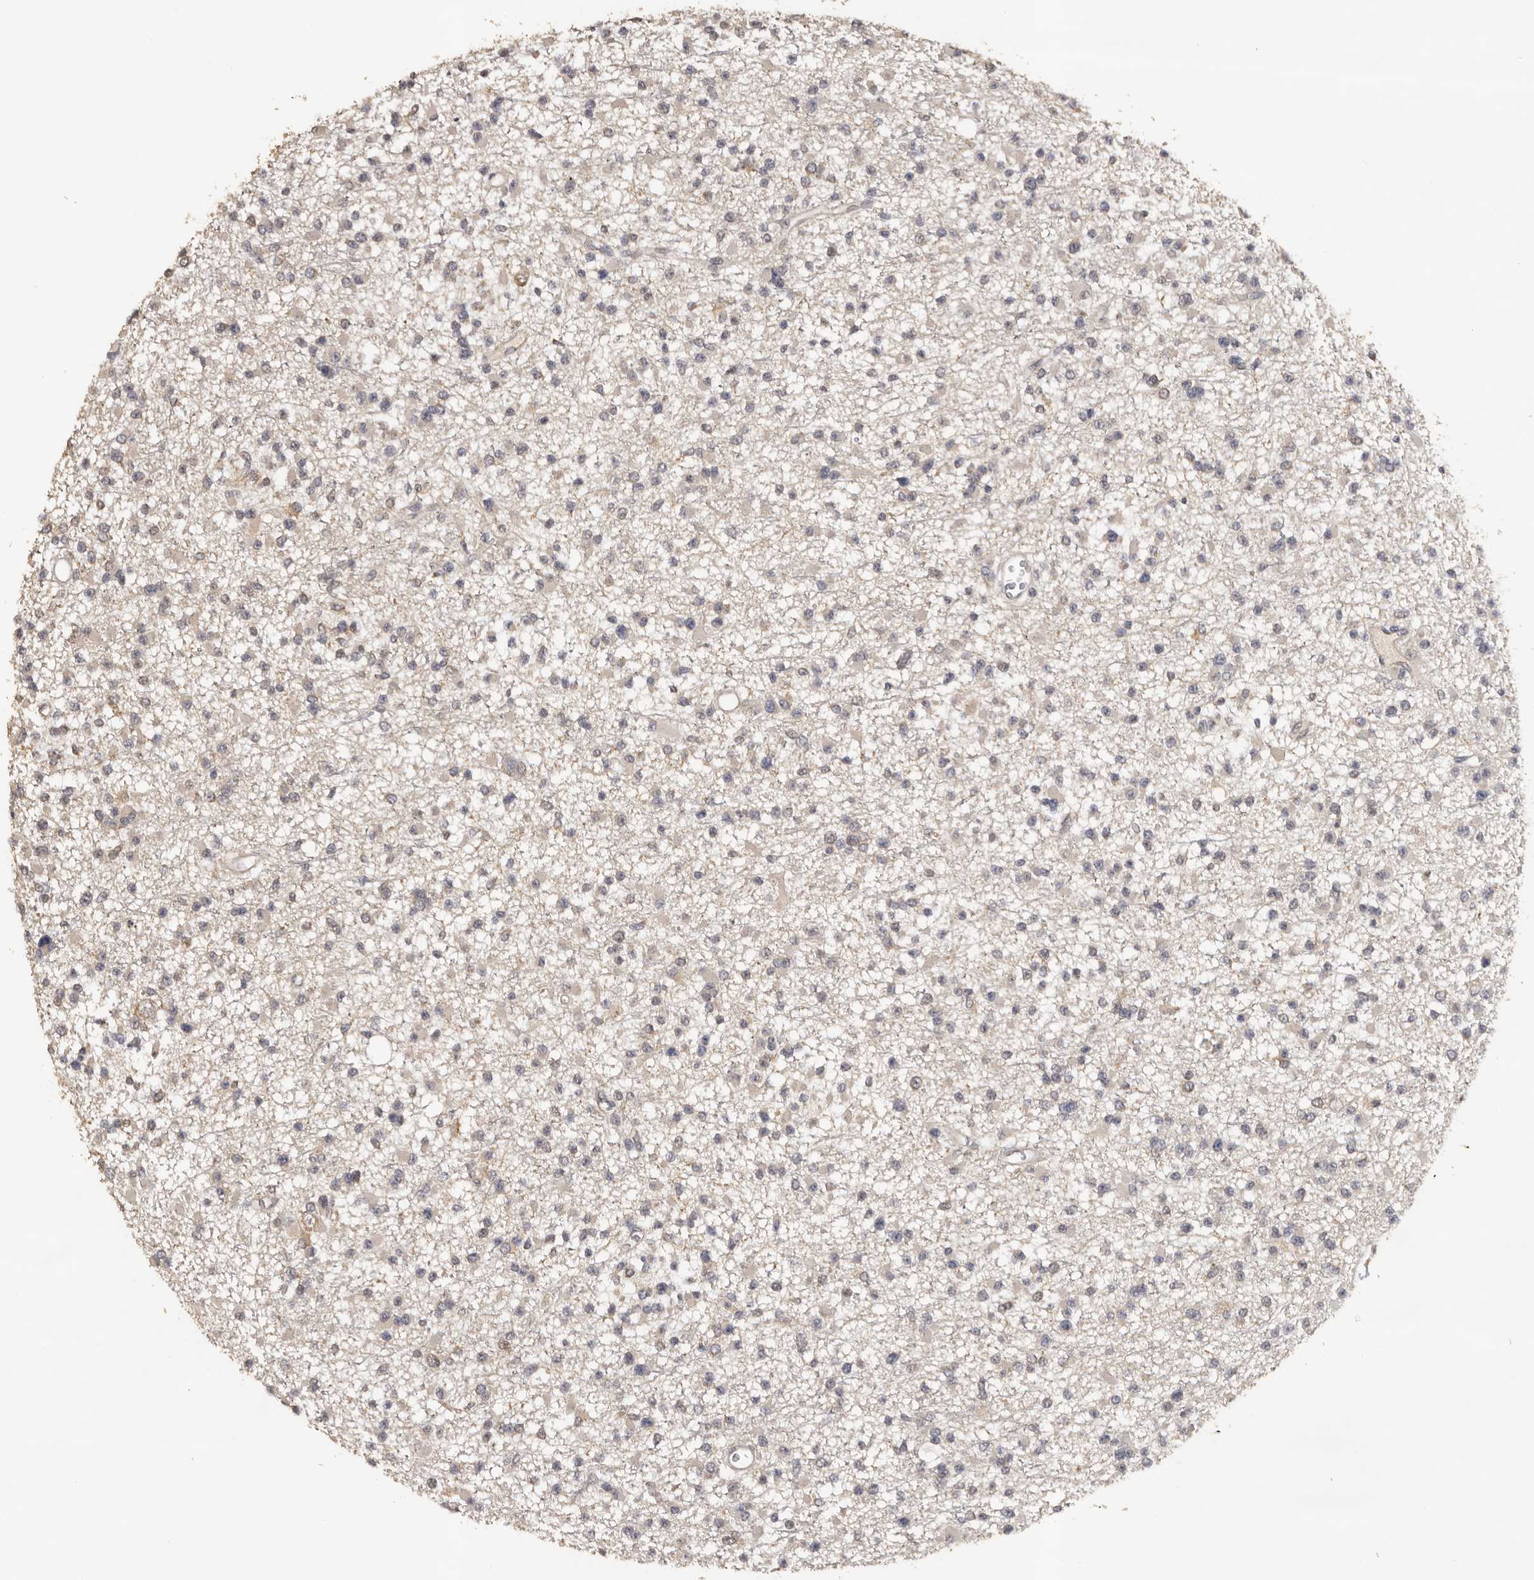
{"staining": {"intensity": "negative", "quantity": "none", "location": "none"}, "tissue": "glioma", "cell_type": "Tumor cells", "image_type": "cancer", "snomed": [{"axis": "morphology", "description": "Glioma, malignant, Low grade"}, {"axis": "topography", "description": "Brain"}], "caption": "Glioma stained for a protein using immunohistochemistry (IHC) demonstrates no positivity tumor cells.", "gene": "KIF2B", "patient": {"sex": "female", "age": 22}}